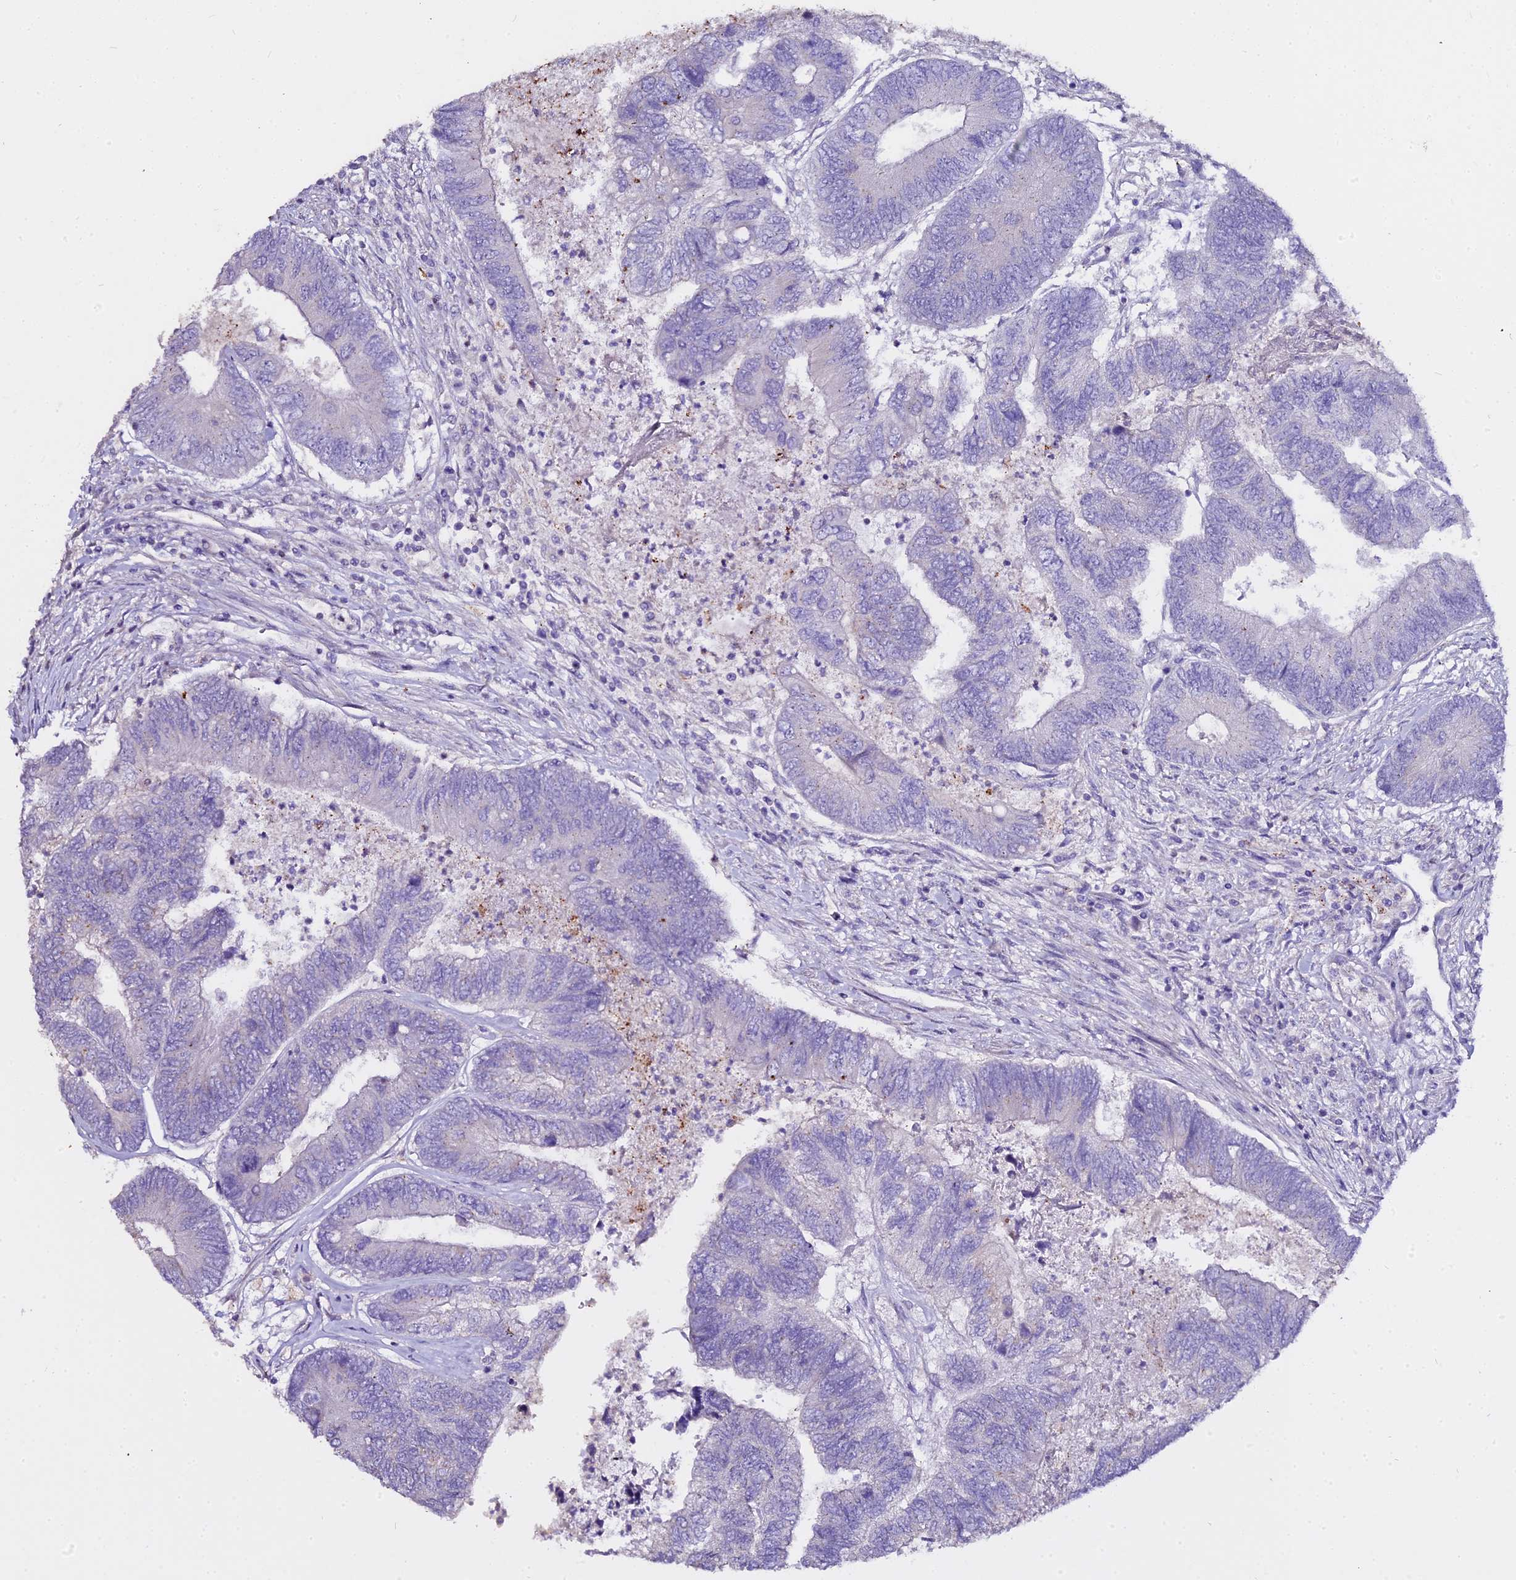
{"staining": {"intensity": "negative", "quantity": "none", "location": "none"}, "tissue": "colorectal cancer", "cell_type": "Tumor cells", "image_type": "cancer", "snomed": [{"axis": "morphology", "description": "Adenocarcinoma, NOS"}, {"axis": "topography", "description": "Colon"}], "caption": "Tumor cells show no significant staining in adenocarcinoma (colorectal).", "gene": "GLYAT", "patient": {"sex": "female", "age": 67}}